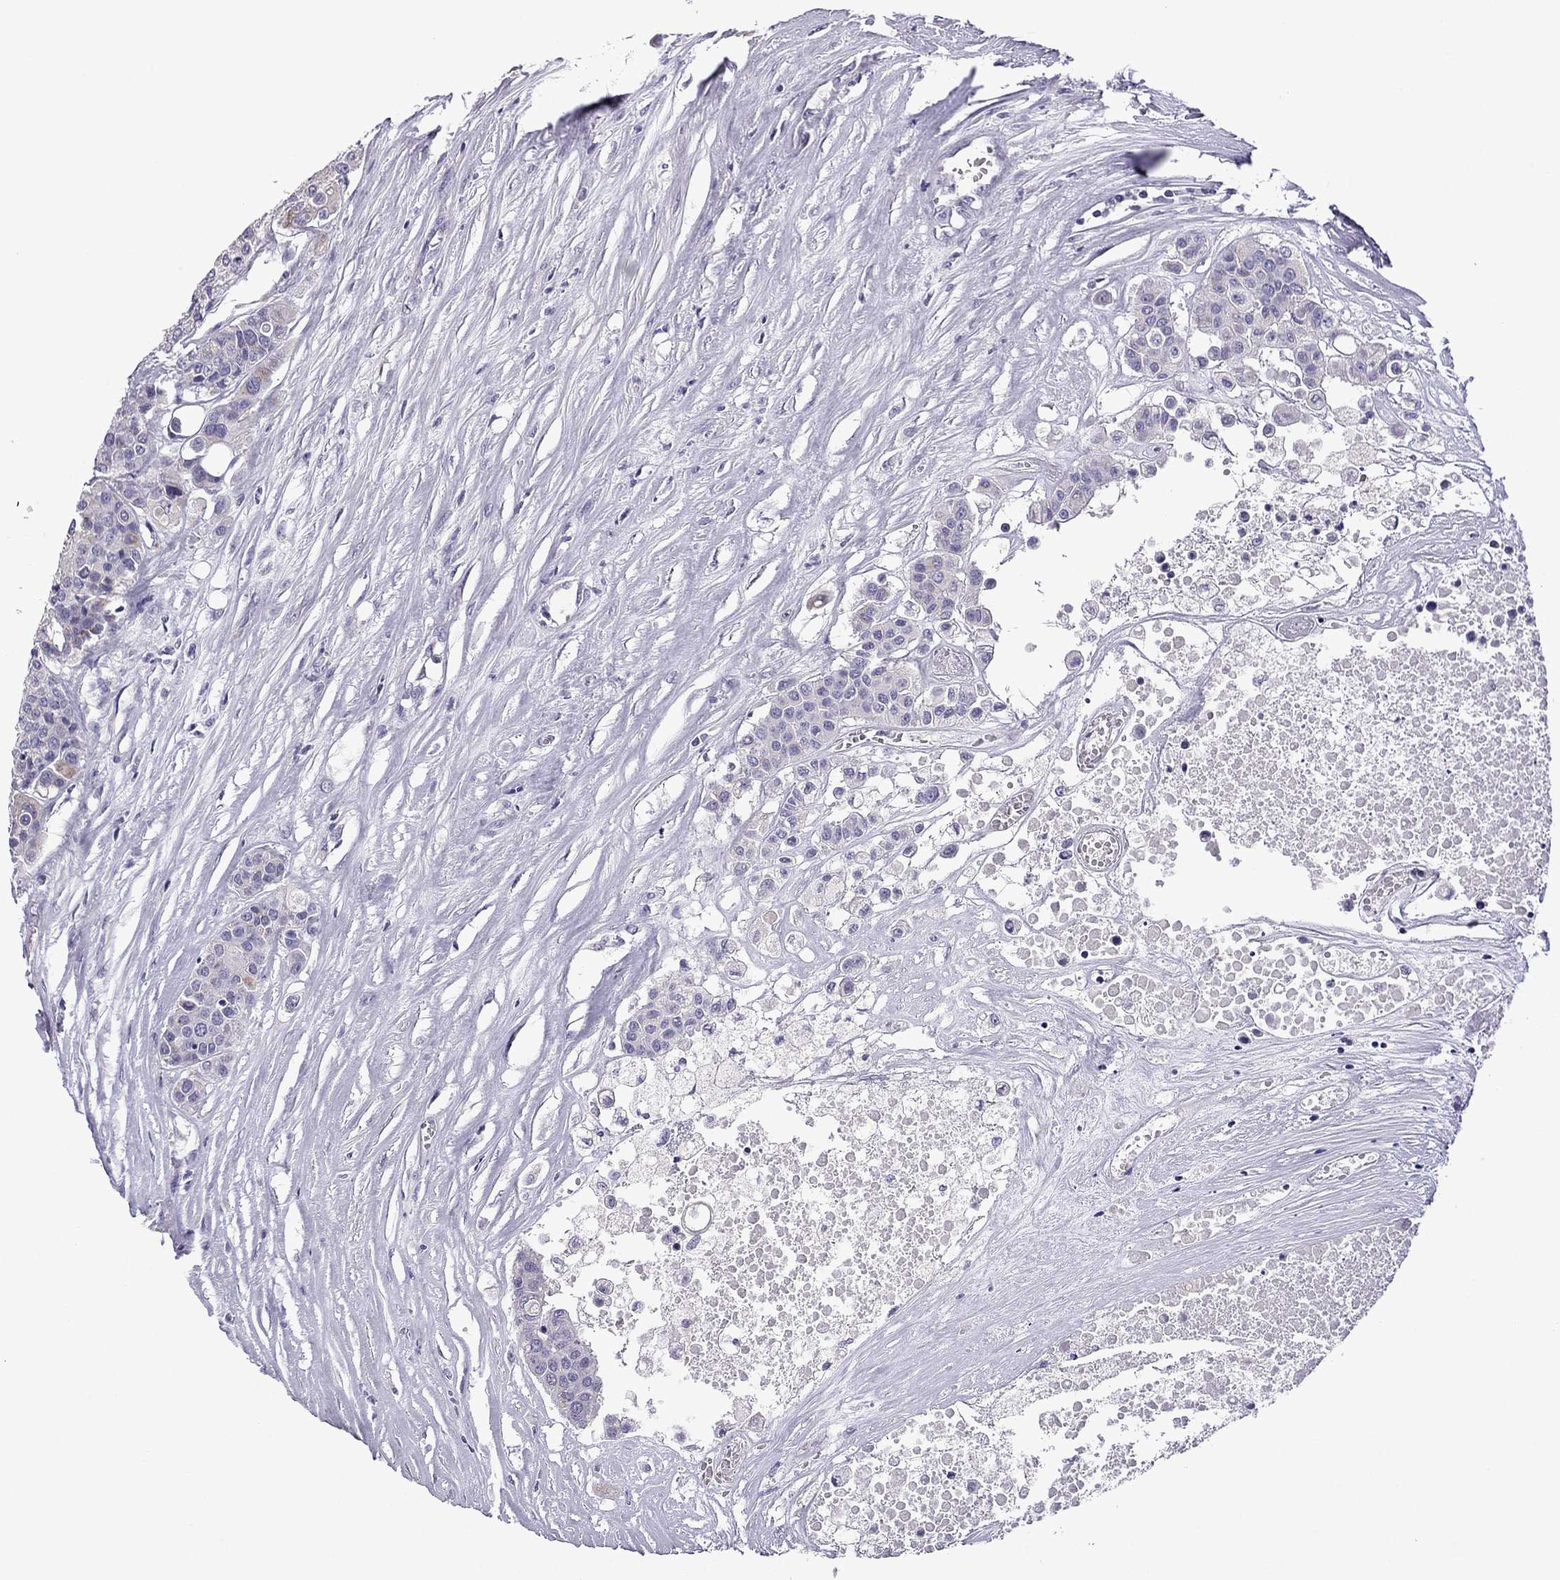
{"staining": {"intensity": "negative", "quantity": "none", "location": "none"}, "tissue": "carcinoid", "cell_type": "Tumor cells", "image_type": "cancer", "snomed": [{"axis": "morphology", "description": "Carcinoid, malignant, NOS"}, {"axis": "topography", "description": "Colon"}], "caption": "The histopathology image displays no staining of tumor cells in malignant carcinoid. (Immunohistochemistry, brightfield microscopy, high magnification).", "gene": "TTN", "patient": {"sex": "male", "age": 81}}